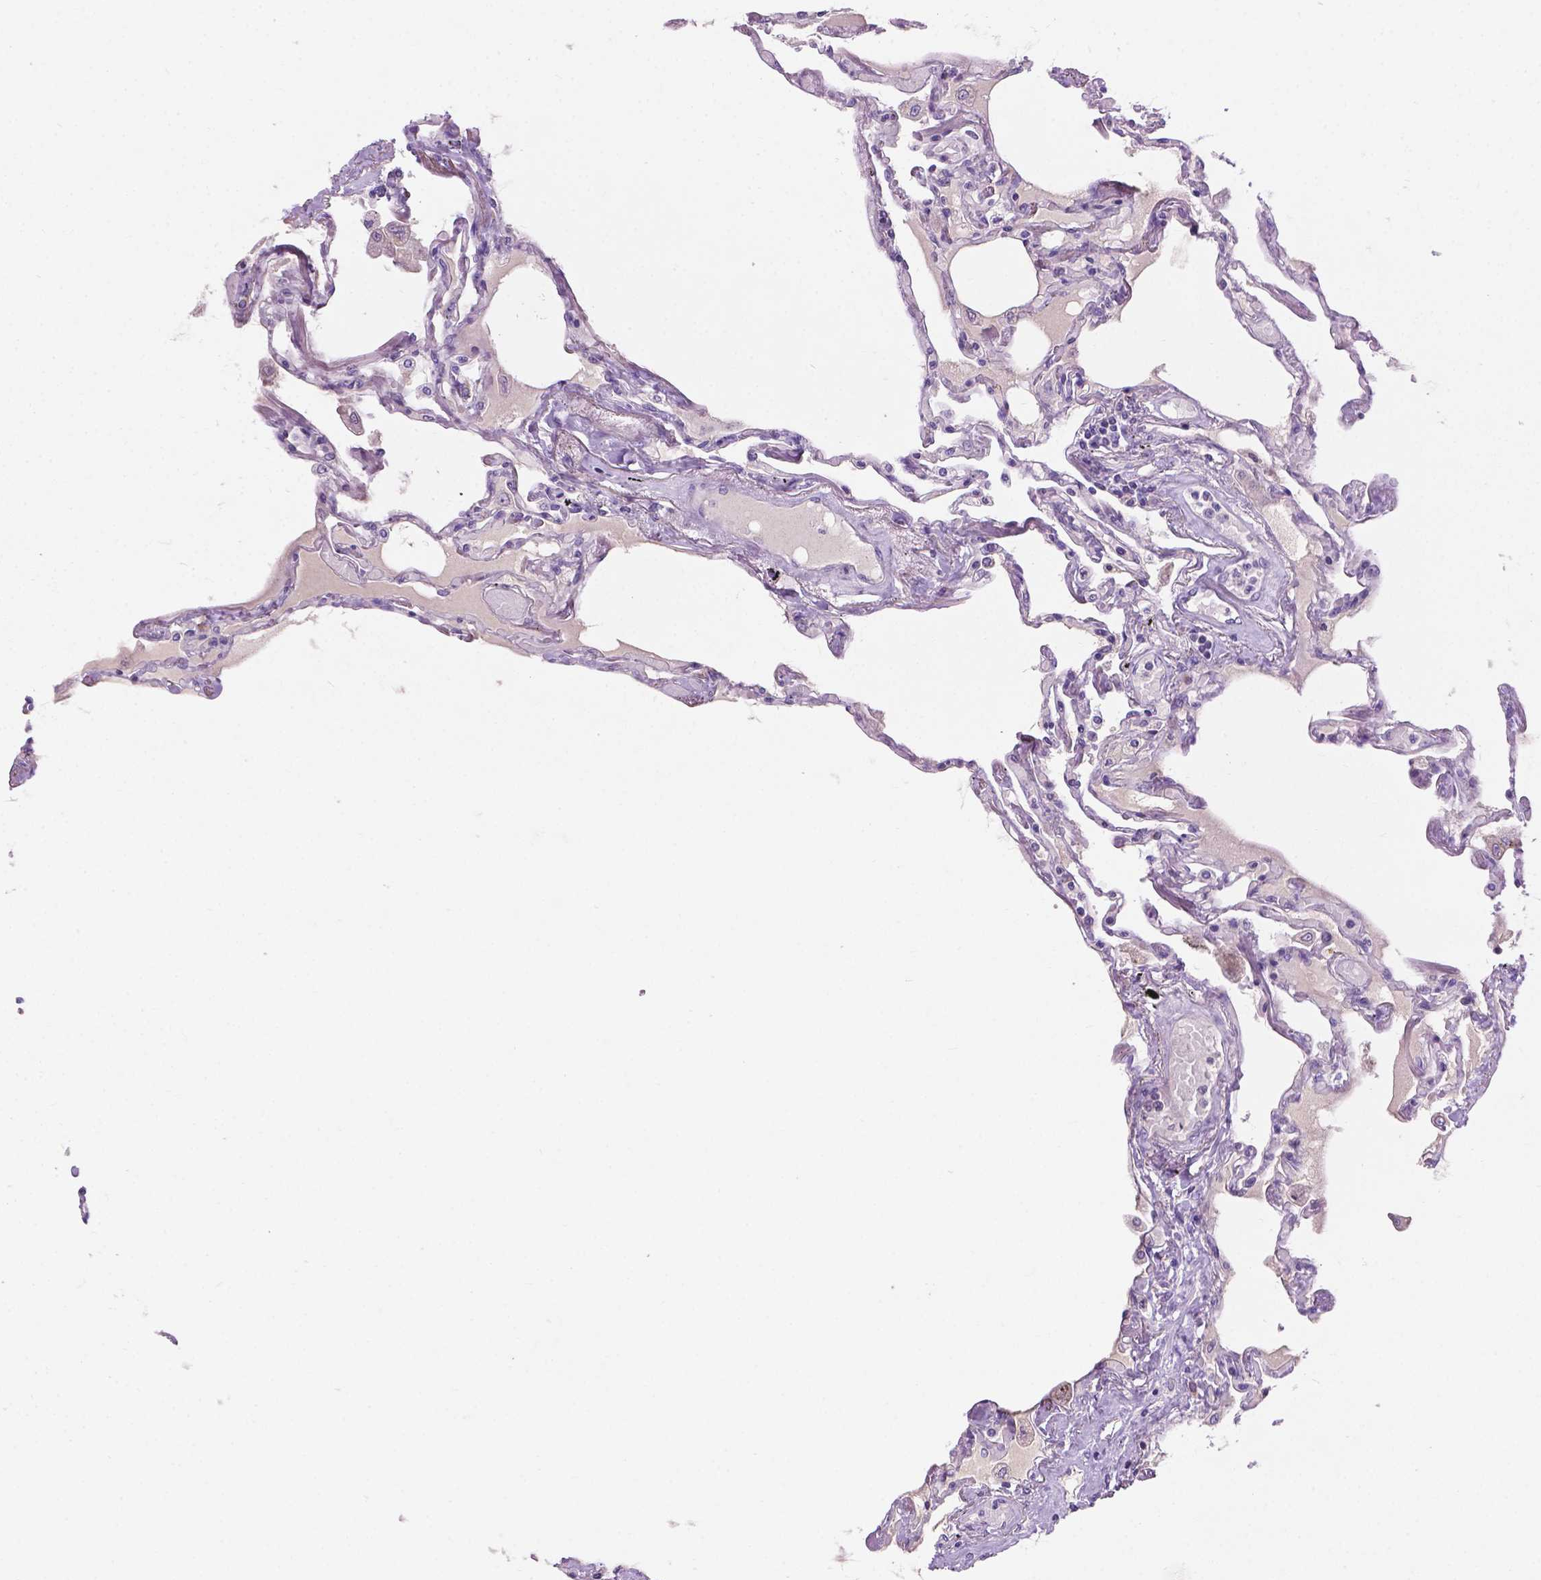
{"staining": {"intensity": "negative", "quantity": "none", "location": "none"}, "tissue": "lung", "cell_type": "Alveolar cells", "image_type": "normal", "snomed": [{"axis": "morphology", "description": "Normal tissue, NOS"}, {"axis": "morphology", "description": "Adenocarcinoma, NOS"}, {"axis": "topography", "description": "Cartilage tissue"}, {"axis": "topography", "description": "Lung"}], "caption": "Immunohistochemistry (IHC) of unremarkable lung reveals no expression in alveolar cells.", "gene": "NOXO1", "patient": {"sex": "female", "age": 67}}